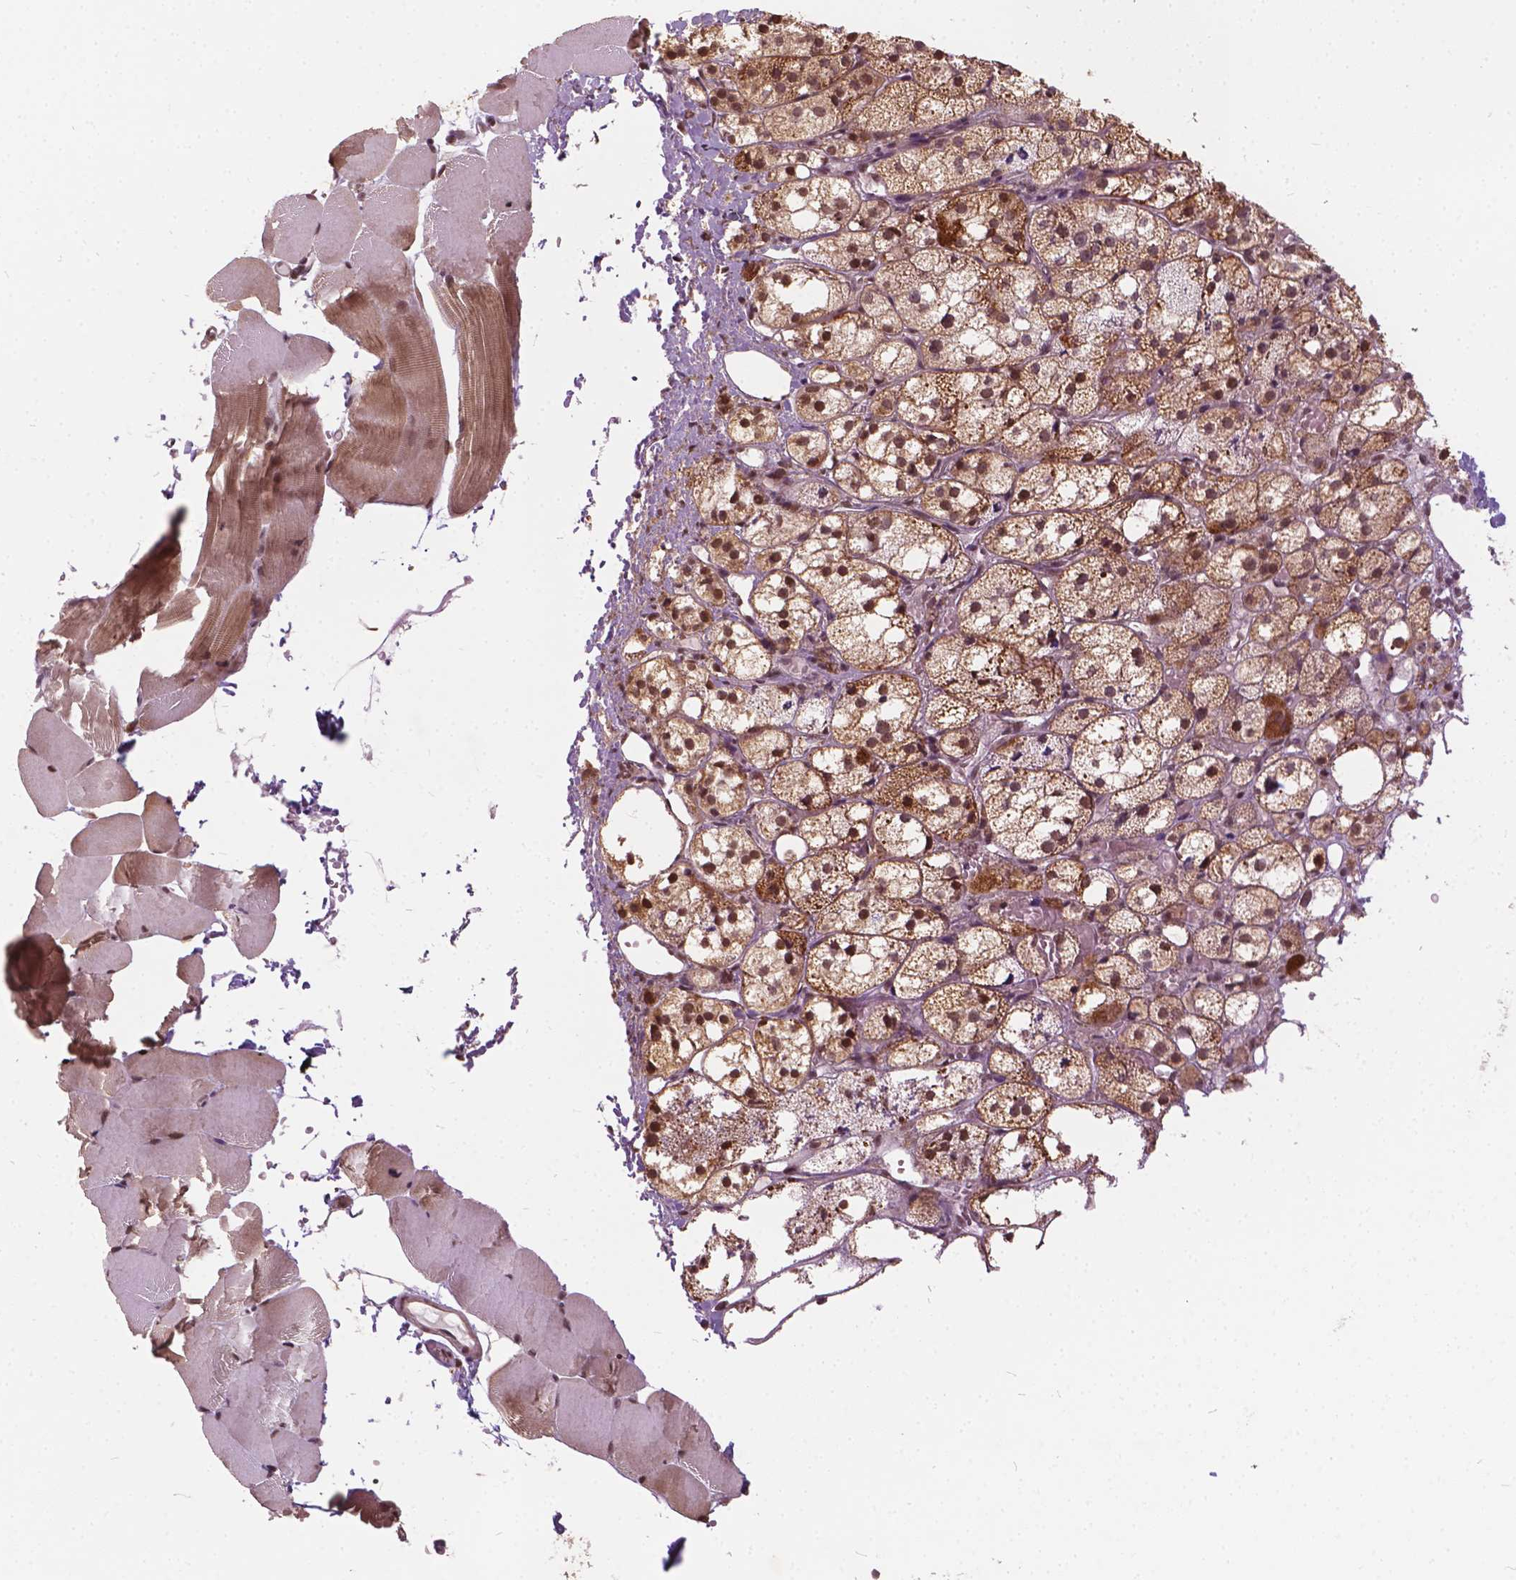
{"staining": {"intensity": "moderate", "quantity": ">75%", "location": "cytoplasmic/membranous,nuclear"}, "tissue": "skeletal muscle", "cell_type": "Myocytes", "image_type": "normal", "snomed": [{"axis": "morphology", "description": "Normal tissue, NOS"}, {"axis": "topography", "description": "Skeletal muscle"}], "caption": "Immunohistochemistry (IHC) of benign skeletal muscle reveals medium levels of moderate cytoplasmic/membranous,nuclear staining in approximately >75% of myocytes.", "gene": "GPS2", "patient": {"sex": "female", "age": 37}}